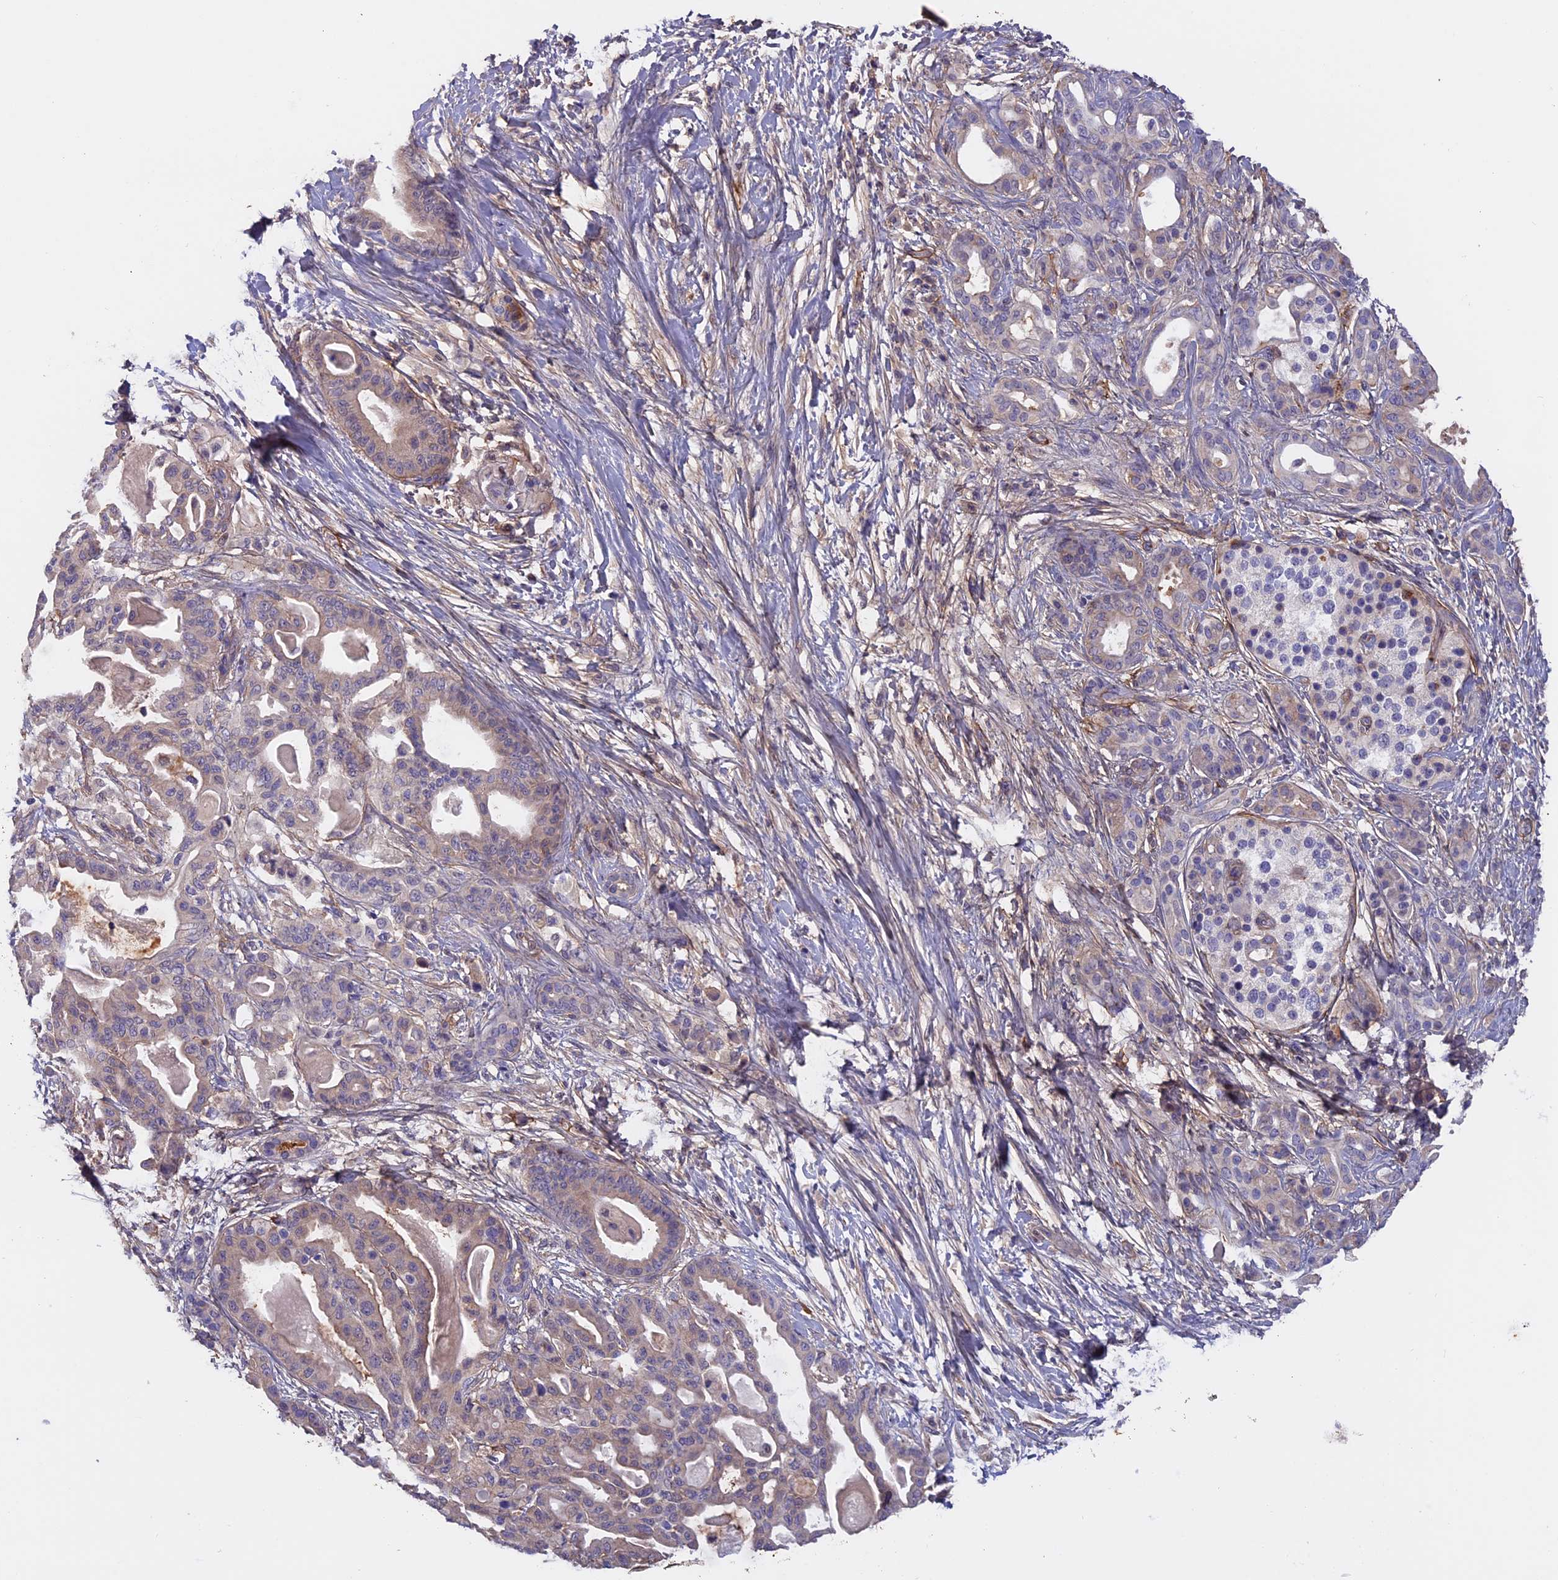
{"staining": {"intensity": "weak", "quantity": "<25%", "location": "cytoplasmic/membranous"}, "tissue": "pancreatic cancer", "cell_type": "Tumor cells", "image_type": "cancer", "snomed": [{"axis": "morphology", "description": "Adenocarcinoma, NOS"}, {"axis": "topography", "description": "Pancreas"}], "caption": "IHC of pancreatic adenocarcinoma demonstrates no positivity in tumor cells. Nuclei are stained in blue.", "gene": "COL4A3", "patient": {"sex": "male", "age": 63}}